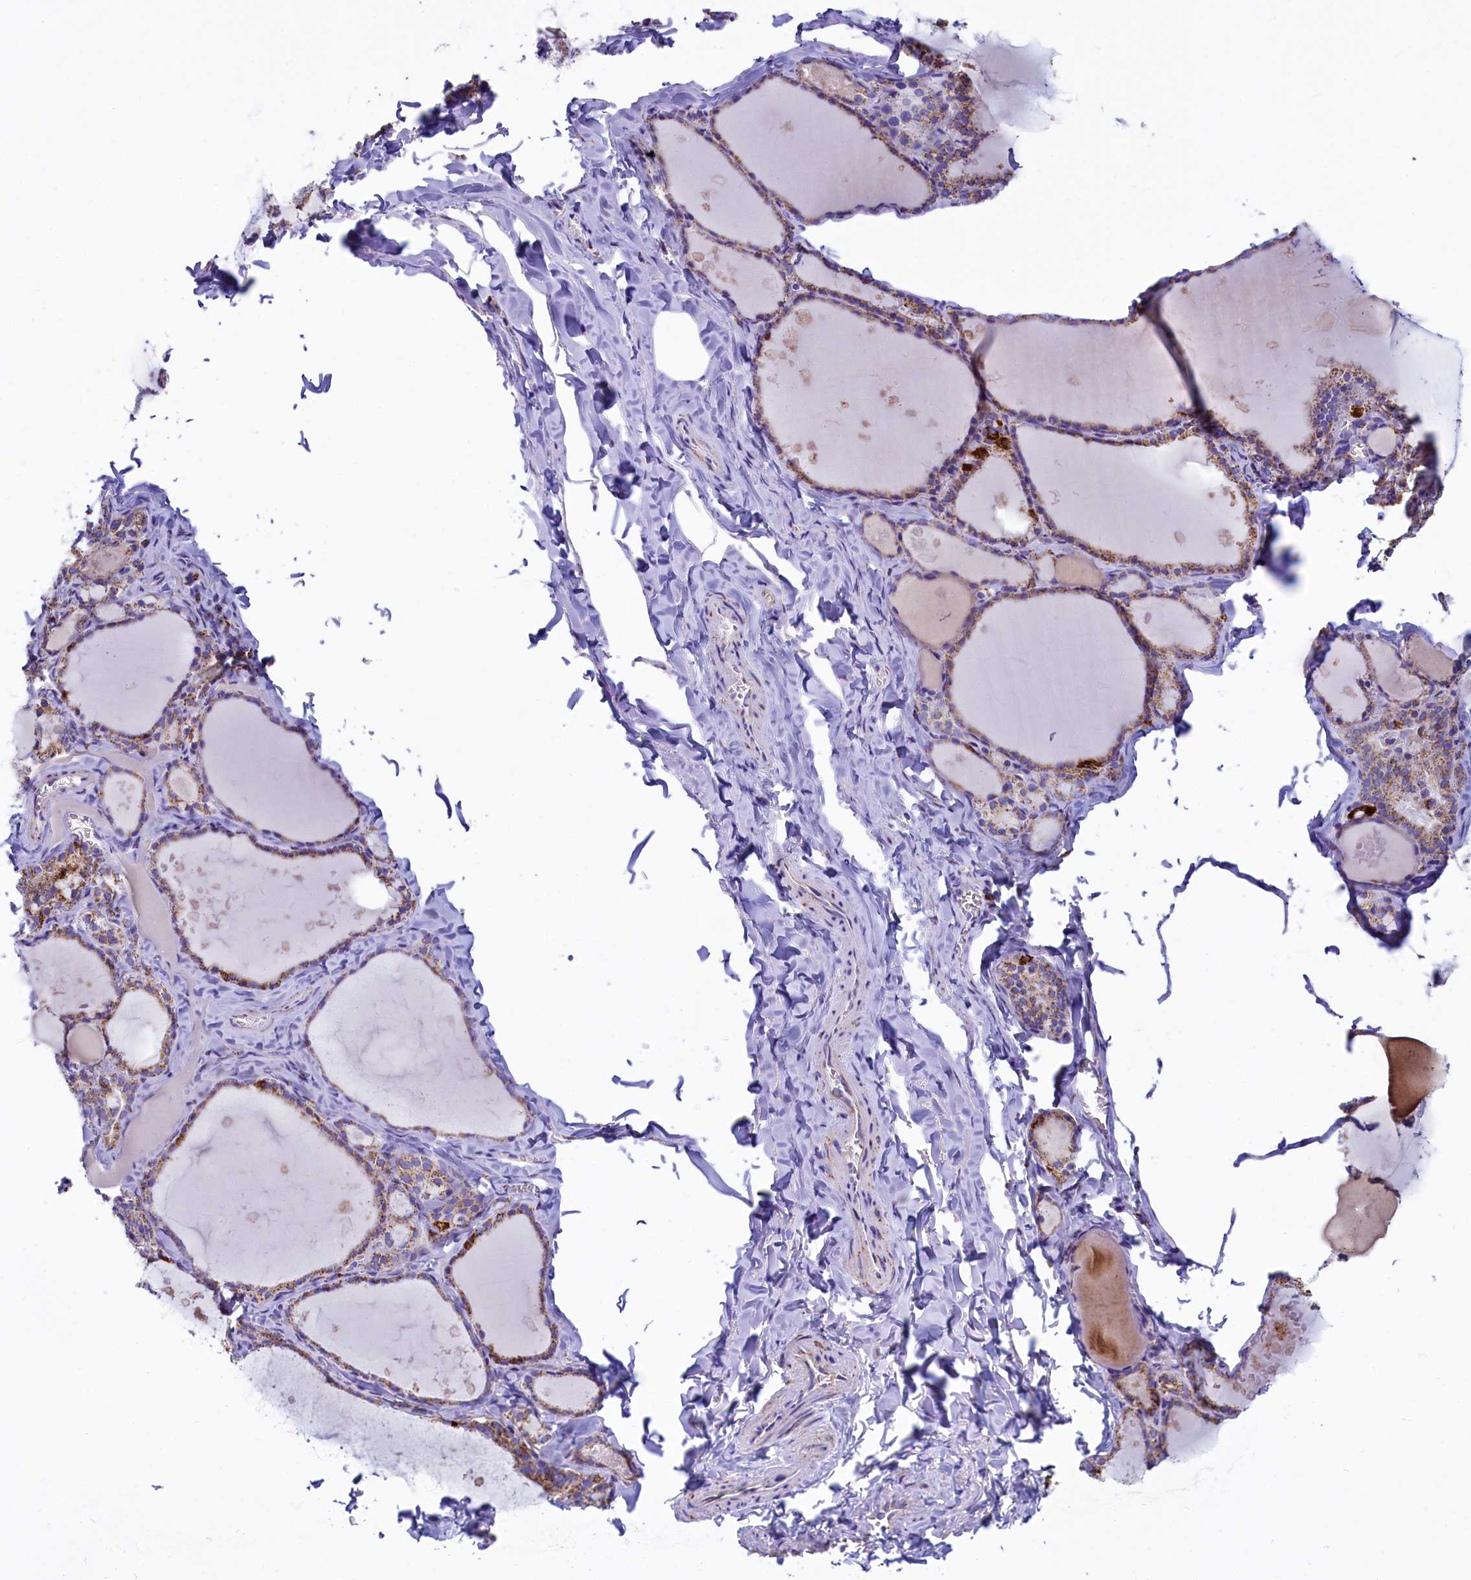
{"staining": {"intensity": "moderate", "quantity": ">75%", "location": "cytoplasmic/membranous"}, "tissue": "thyroid gland", "cell_type": "Glandular cells", "image_type": "normal", "snomed": [{"axis": "morphology", "description": "Normal tissue, NOS"}, {"axis": "topography", "description": "Thyroid gland"}], "caption": "Immunohistochemical staining of benign thyroid gland reveals moderate cytoplasmic/membranous protein expression in approximately >75% of glandular cells.", "gene": "IDH3A", "patient": {"sex": "male", "age": 56}}